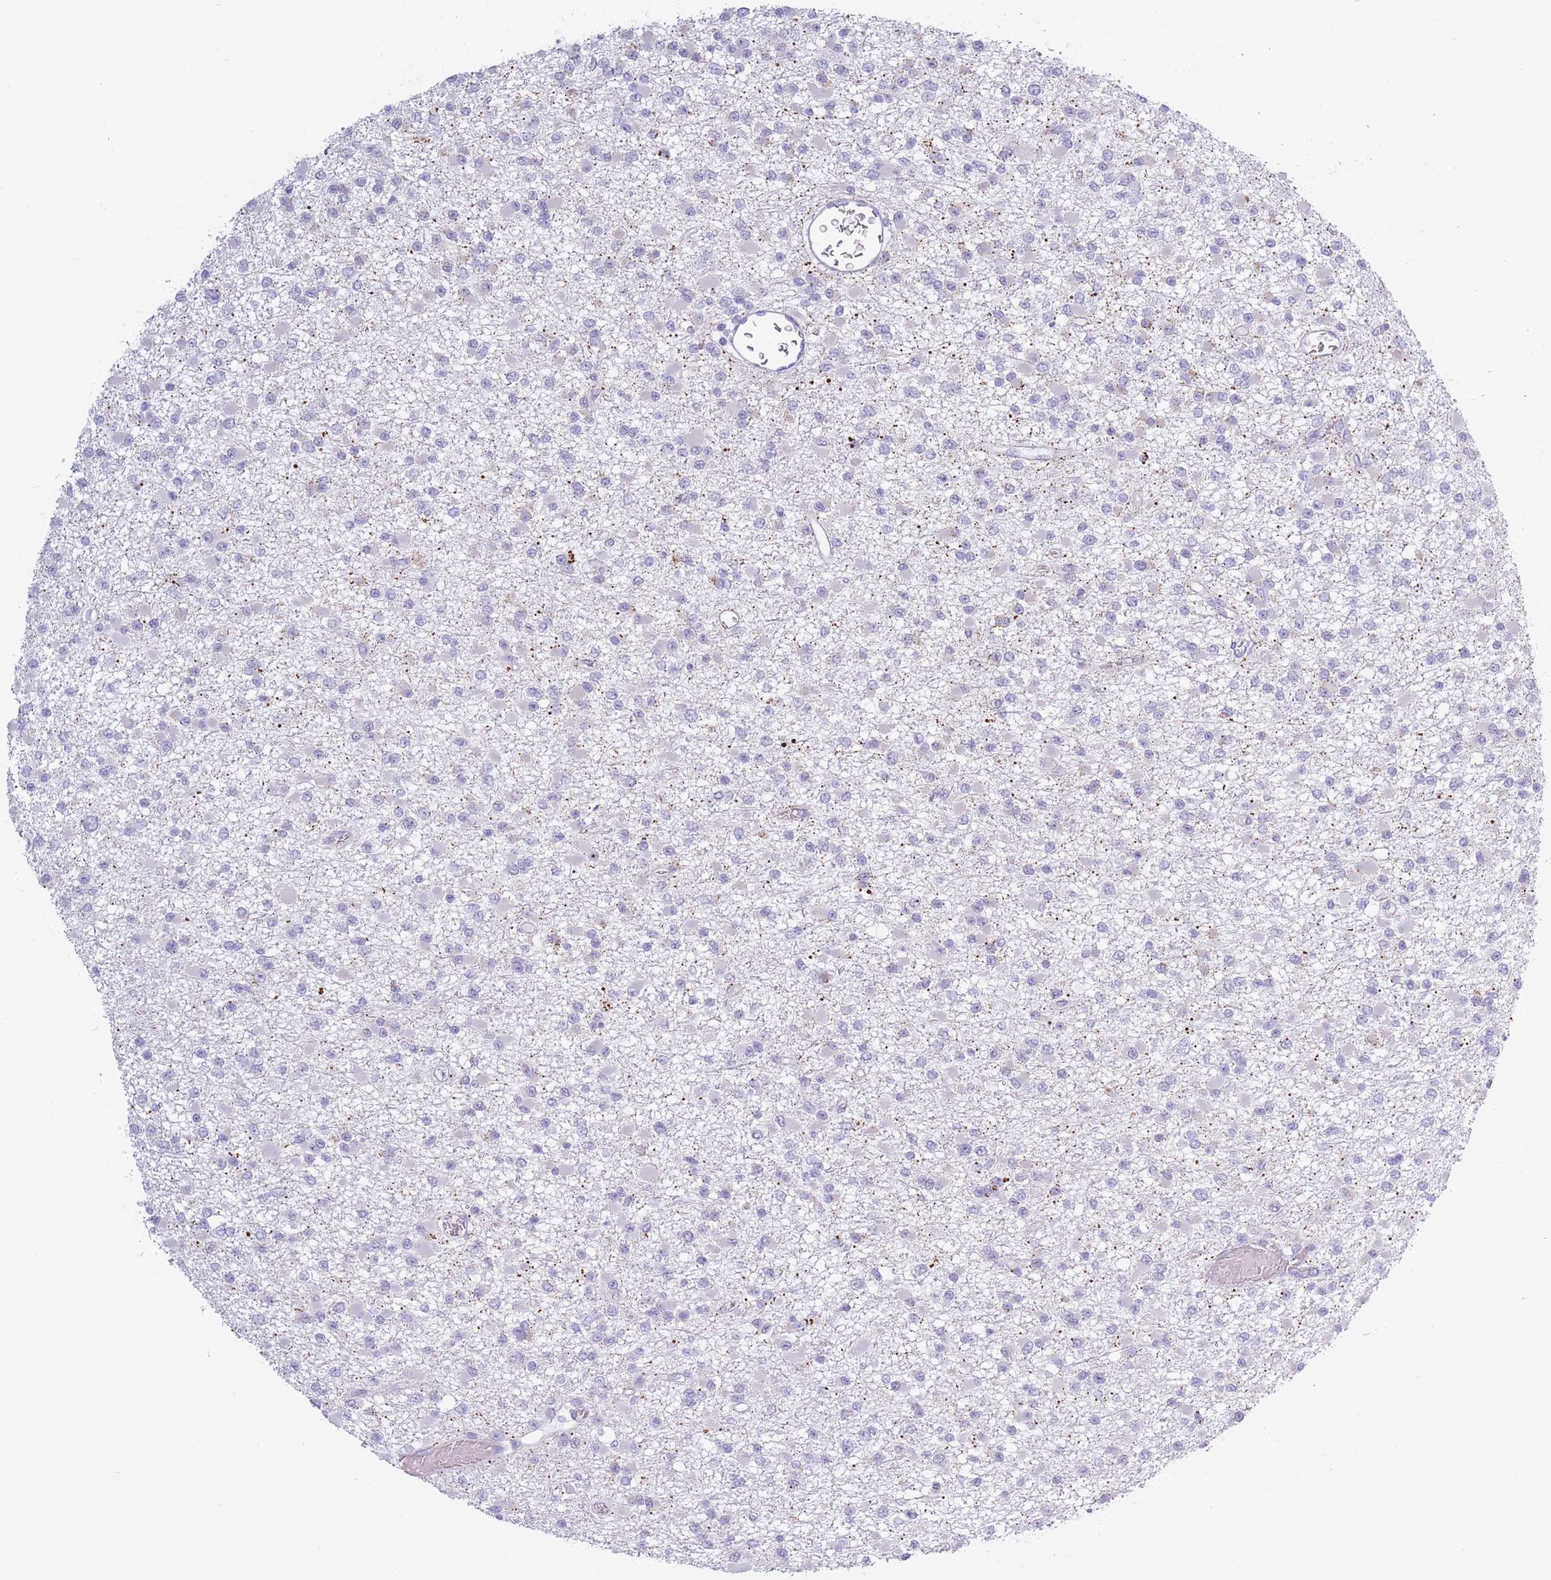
{"staining": {"intensity": "negative", "quantity": "none", "location": "none"}, "tissue": "glioma", "cell_type": "Tumor cells", "image_type": "cancer", "snomed": [{"axis": "morphology", "description": "Glioma, malignant, Low grade"}, {"axis": "topography", "description": "Brain"}], "caption": "DAB (3,3'-diaminobenzidine) immunohistochemical staining of malignant glioma (low-grade) shows no significant expression in tumor cells.", "gene": "PLEKHG2", "patient": {"sex": "female", "age": 22}}